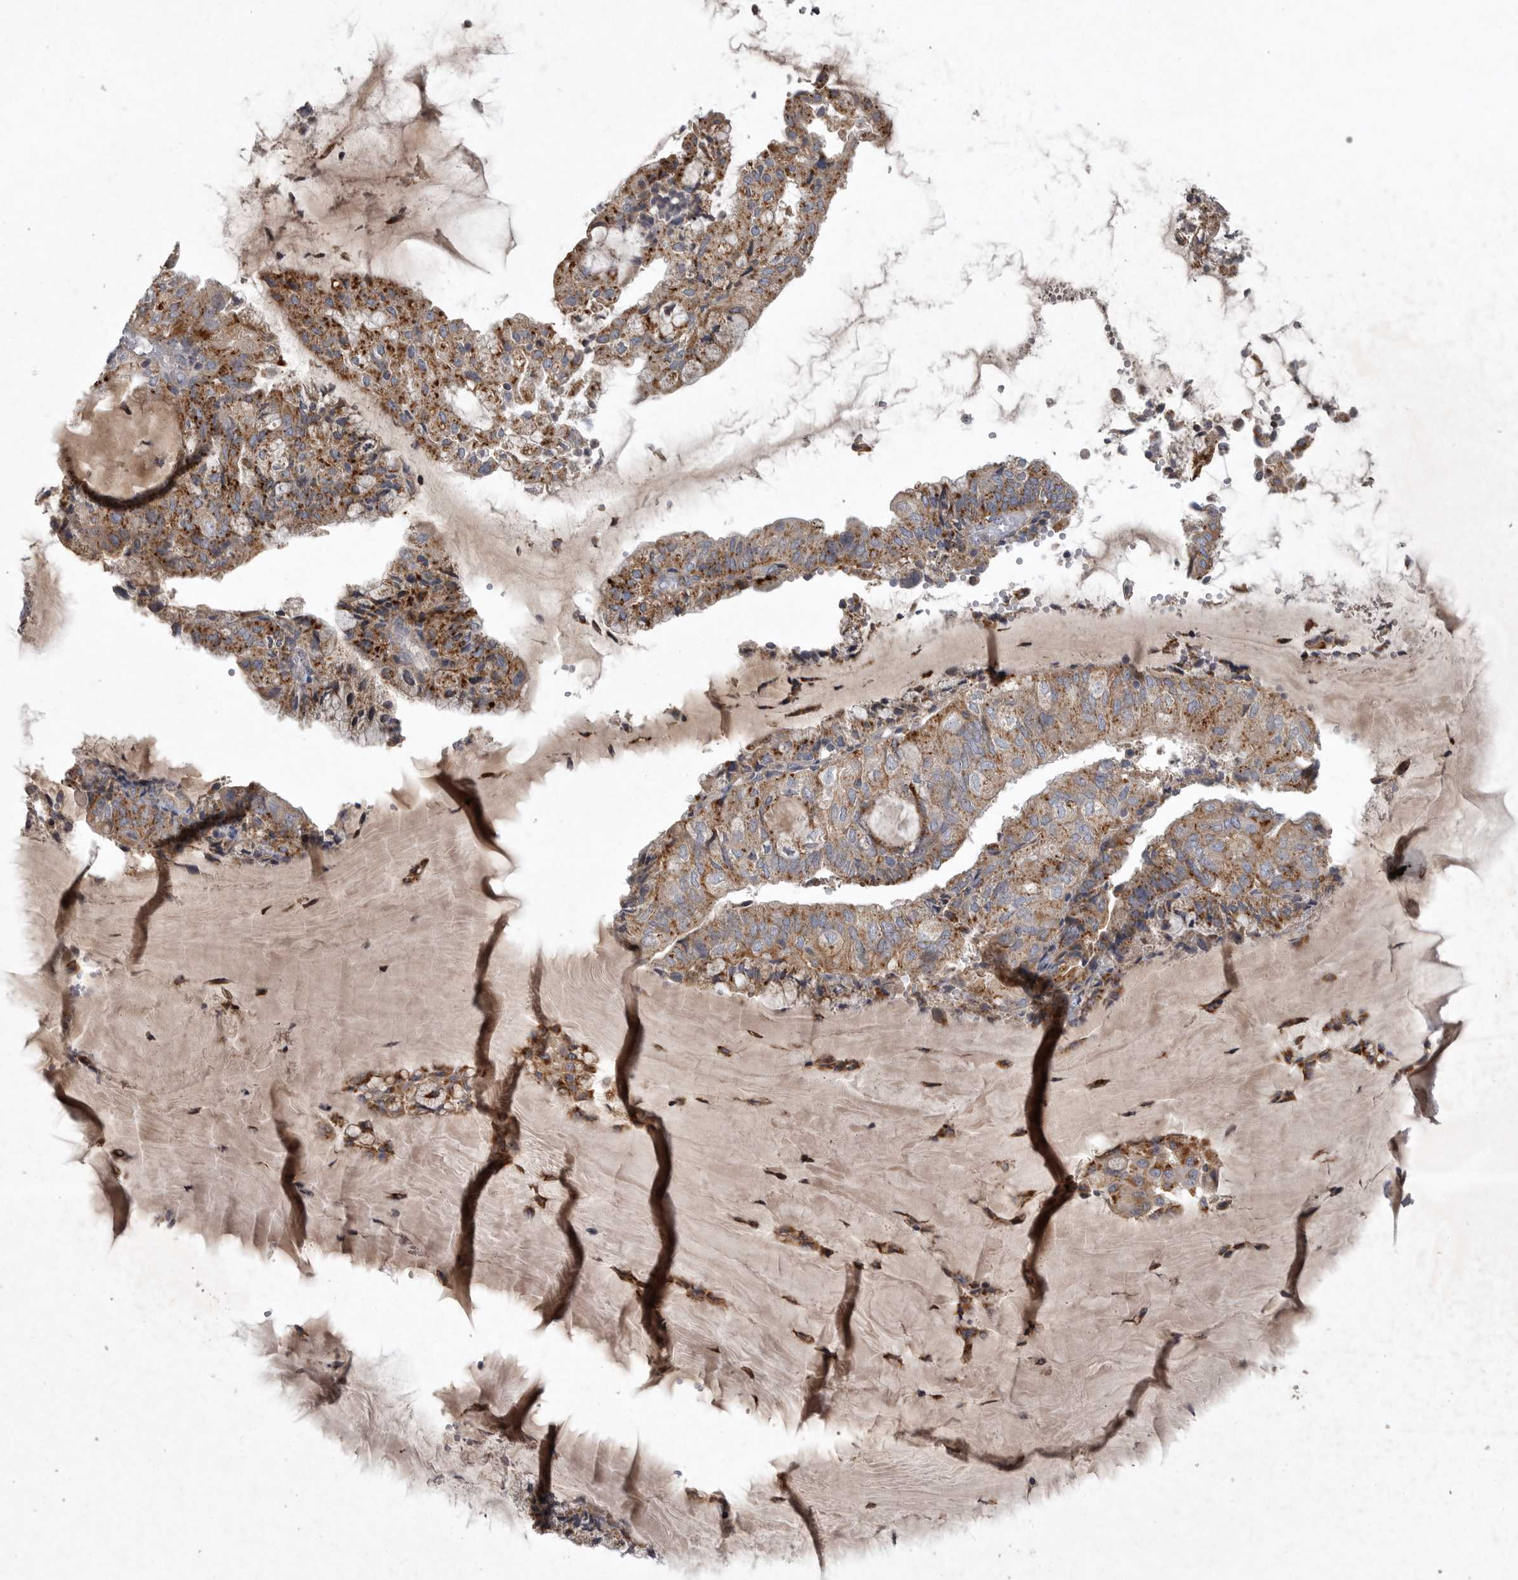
{"staining": {"intensity": "moderate", "quantity": ">75%", "location": "cytoplasmic/membranous"}, "tissue": "endometrial cancer", "cell_type": "Tumor cells", "image_type": "cancer", "snomed": [{"axis": "morphology", "description": "Adenocarcinoma, NOS"}, {"axis": "topography", "description": "Endometrium"}], "caption": "About >75% of tumor cells in human endometrial cancer reveal moderate cytoplasmic/membranous protein staining as visualized by brown immunohistochemical staining.", "gene": "LAMTOR3", "patient": {"sex": "female", "age": 81}}